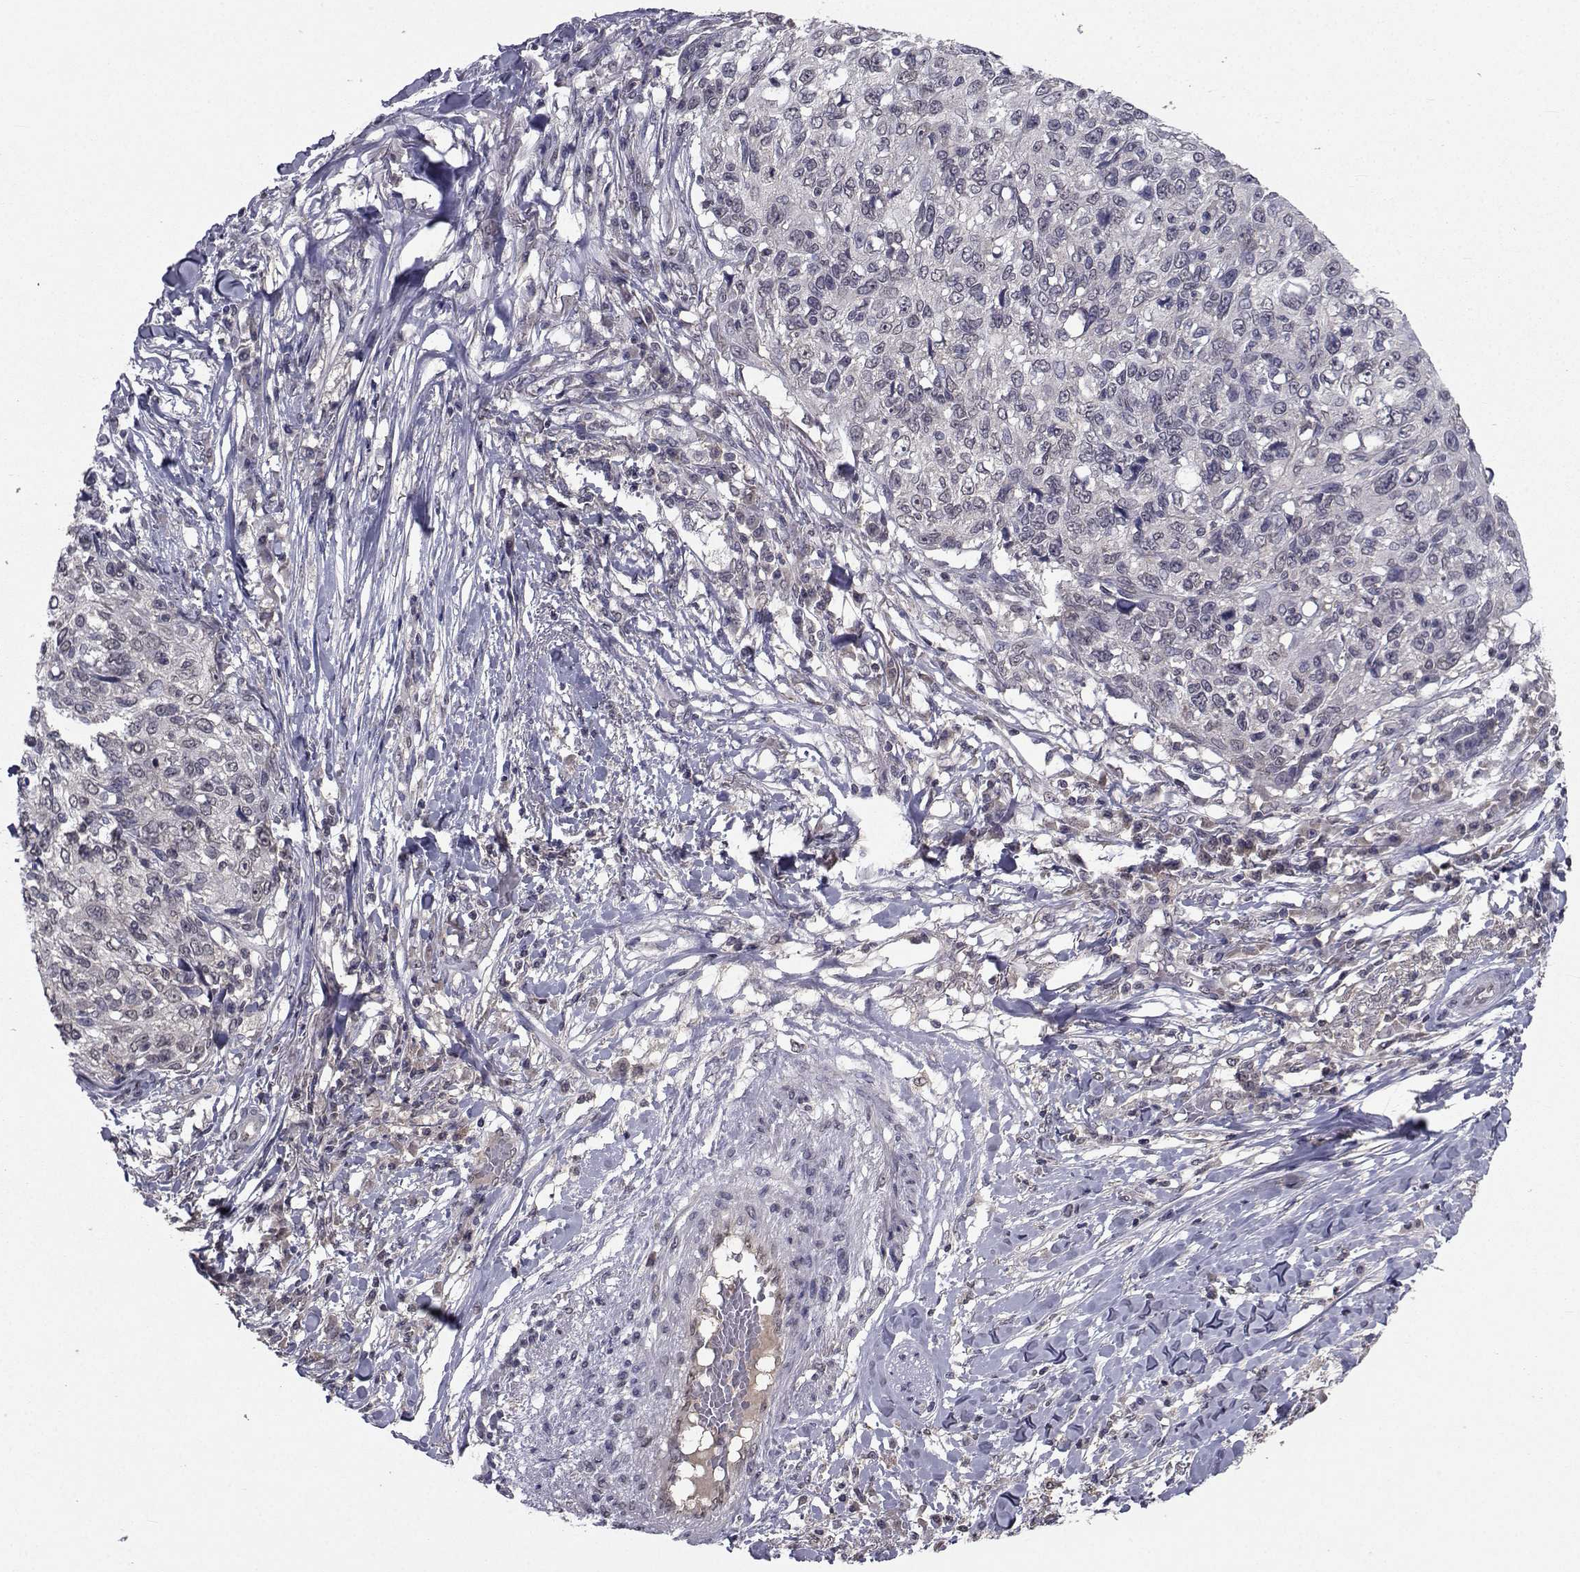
{"staining": {"intensity": "negative", "quantity": "none", "location": "none"}, "tissue": "skin cancer", "cell_type": "Tumor cells", "image_type": "cancer", "snomed": [{"axis": "morphology", "description": "Squamous cell carcinoma, NOS"}, {"axis": "topography", "description": "Skin"}], "caption": "Human skin cancer (squamous cell carcinoma) stained for a protein using immunohistochemistry reveals no positivity in tumor cells.", "gene": "CYP2S1", "patient": {"sex": "male", "age": 92}}